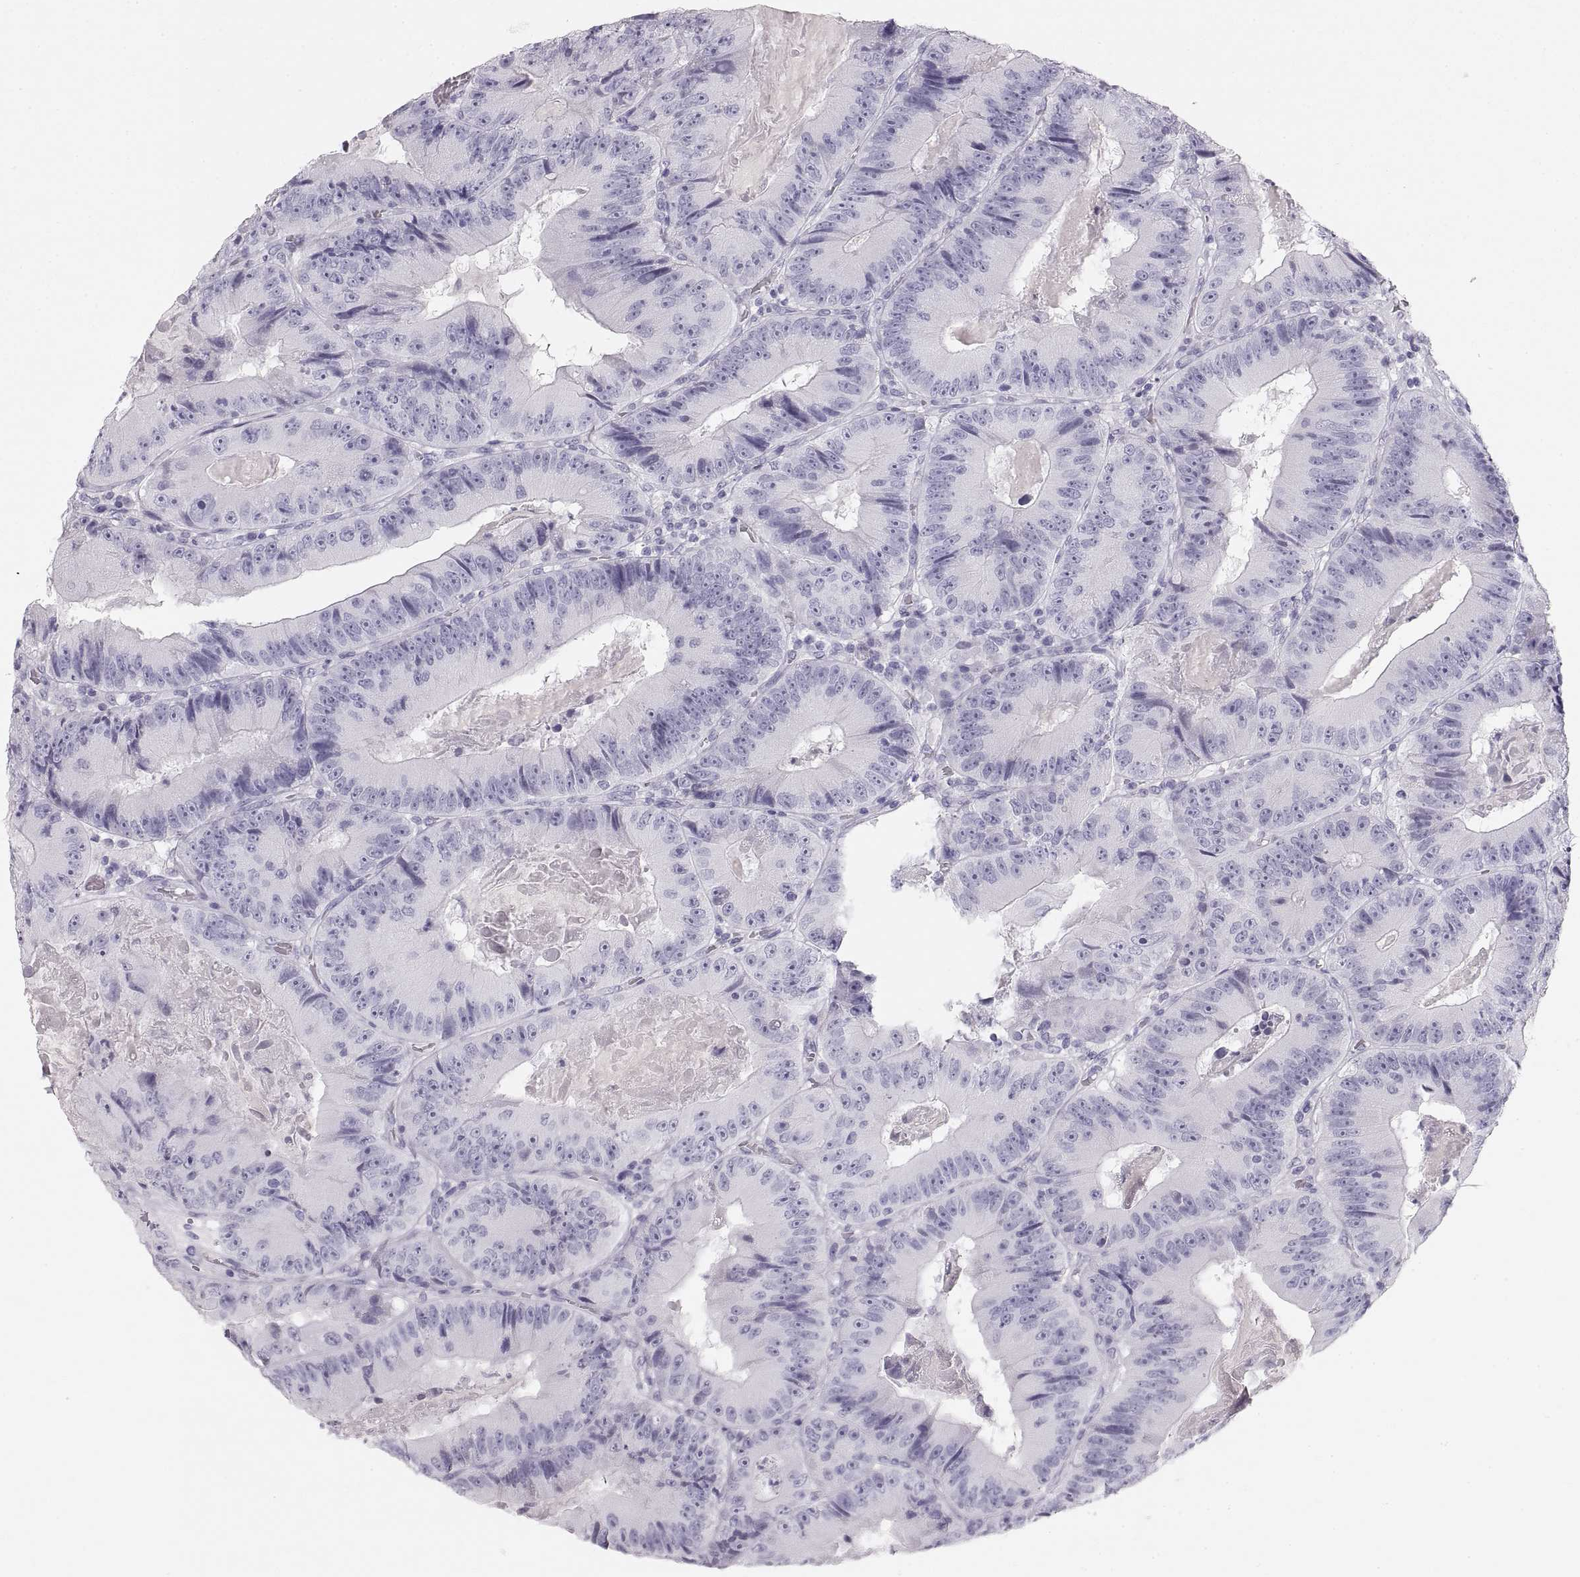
{"staining": {"intensity": "negative", "quantity": "none", "location": "none"}, "tissue": "colorectal cancer", "cell_type": "Tumor cells", "image_type": "cancer", "snomed": [{"axis": "morphology", "description": "Adenocarcinoma, NOS"}, {"axis": "topography", "description": "Colon"}], "caption": "Immunohistochemical staining of colorectal cancer (adenocarcinoma) demonstrates no significant expression in tumor cells. (DAB (3,3'-diaminobenzidine) IHC, high magnification).", "gene": "CRYAA", "patient": {"sex": "female", "age": 86}}